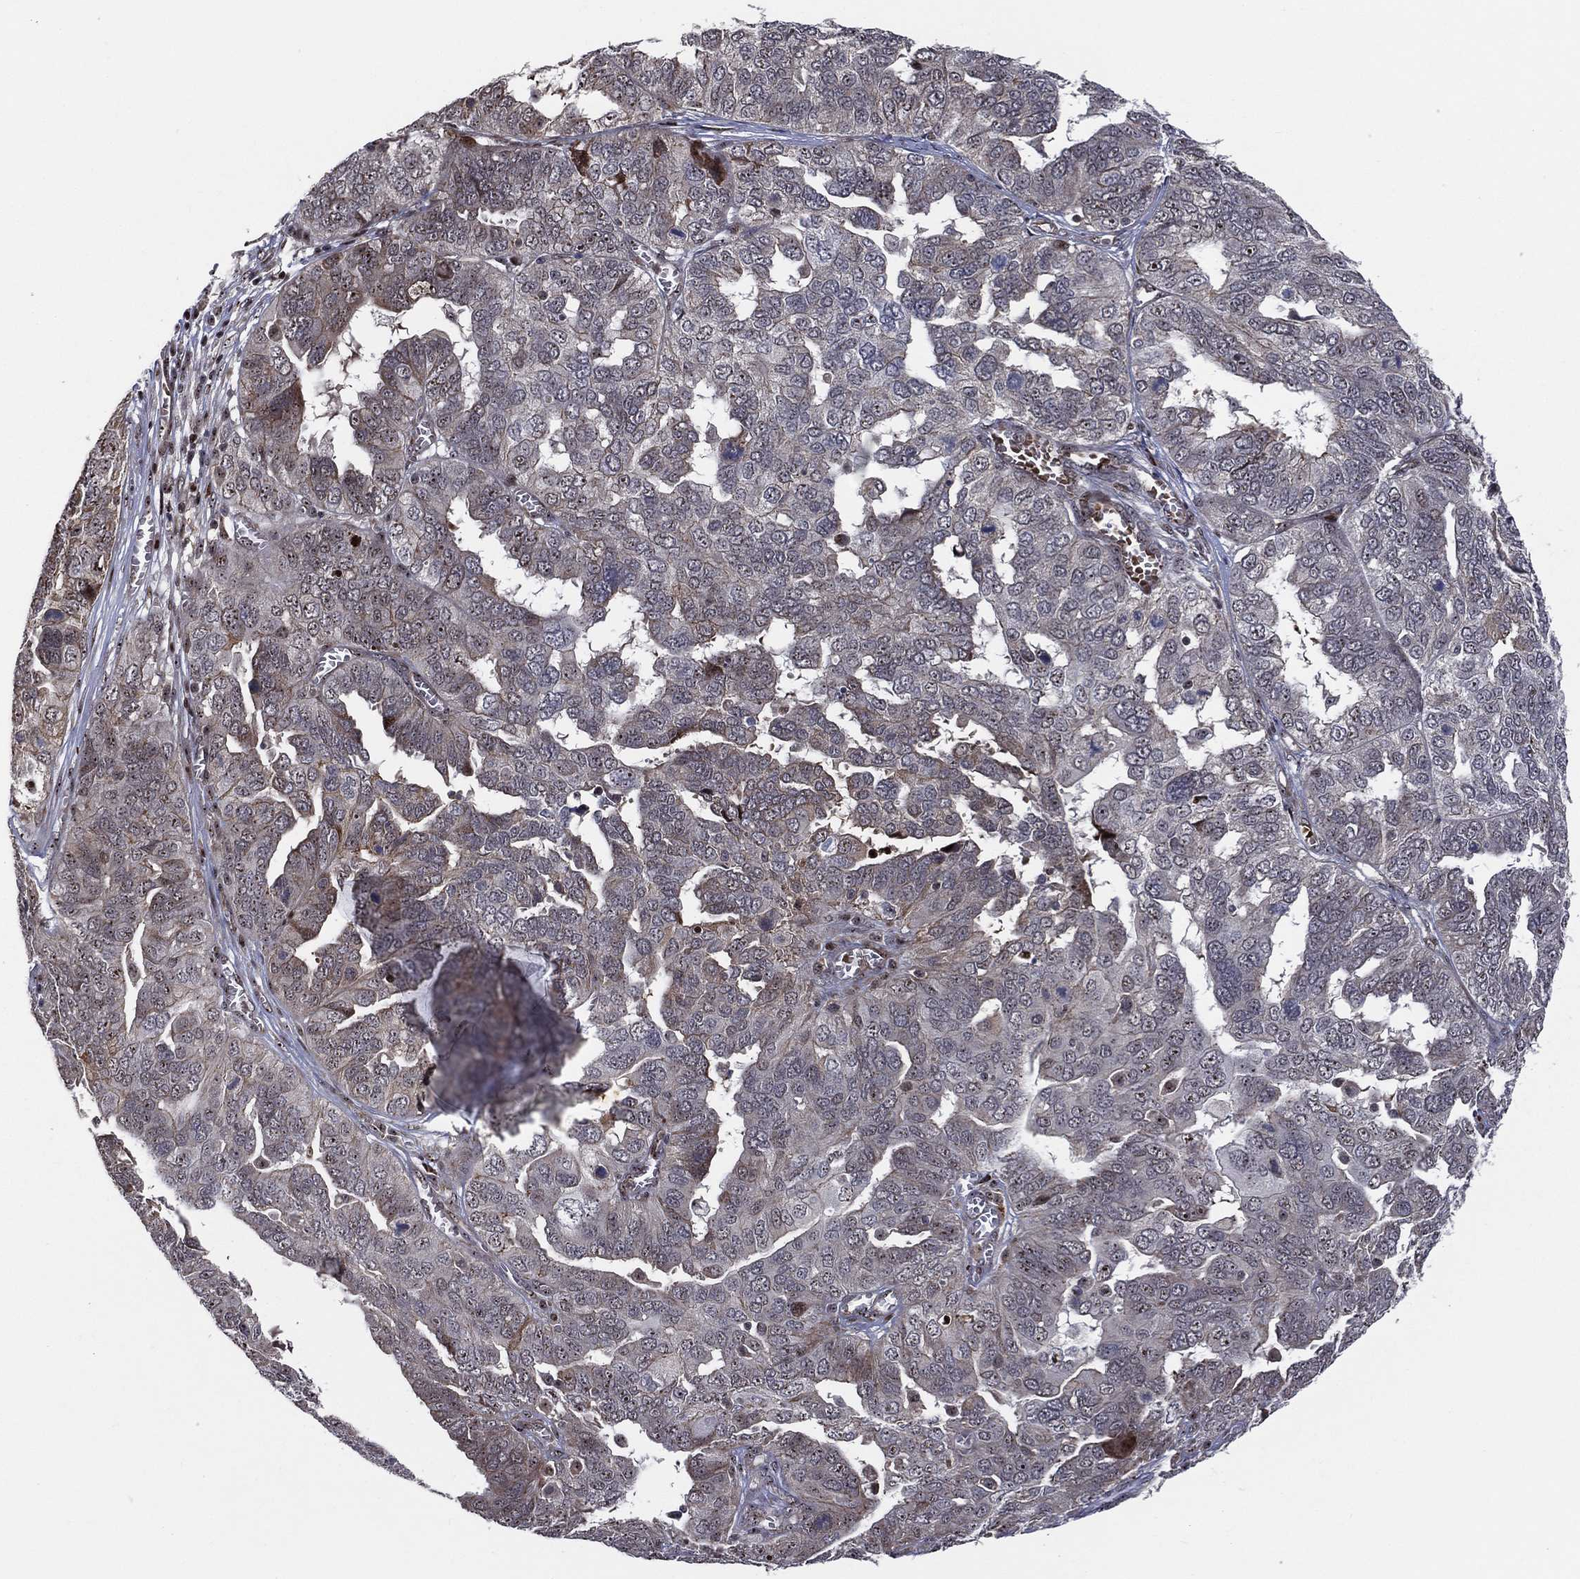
{"staining": {"intensity": "strong", "quantity": "<25%", "location": "cytoplasmic/membranous"}, "tissue": "ovarian cancer", "cell_type": "Tumor cells", "image_type": "cancer", "snomed": [{"axis": "morphology", "description": "Carcinoma, endometroid"}, {"axis": "topography", "description": "Soft tissue"}, {"axis": "topography", "description": "Ovary"}], "caption": "There is medium levels of strong cytoplasmic/membranous staining in tumor cells of endometroid carcinoma (ovarian), as demonstrated by immunohistochemical staining (brown color).", "gene": "VHL", "patient": {"sex": "female", "age": 52}}